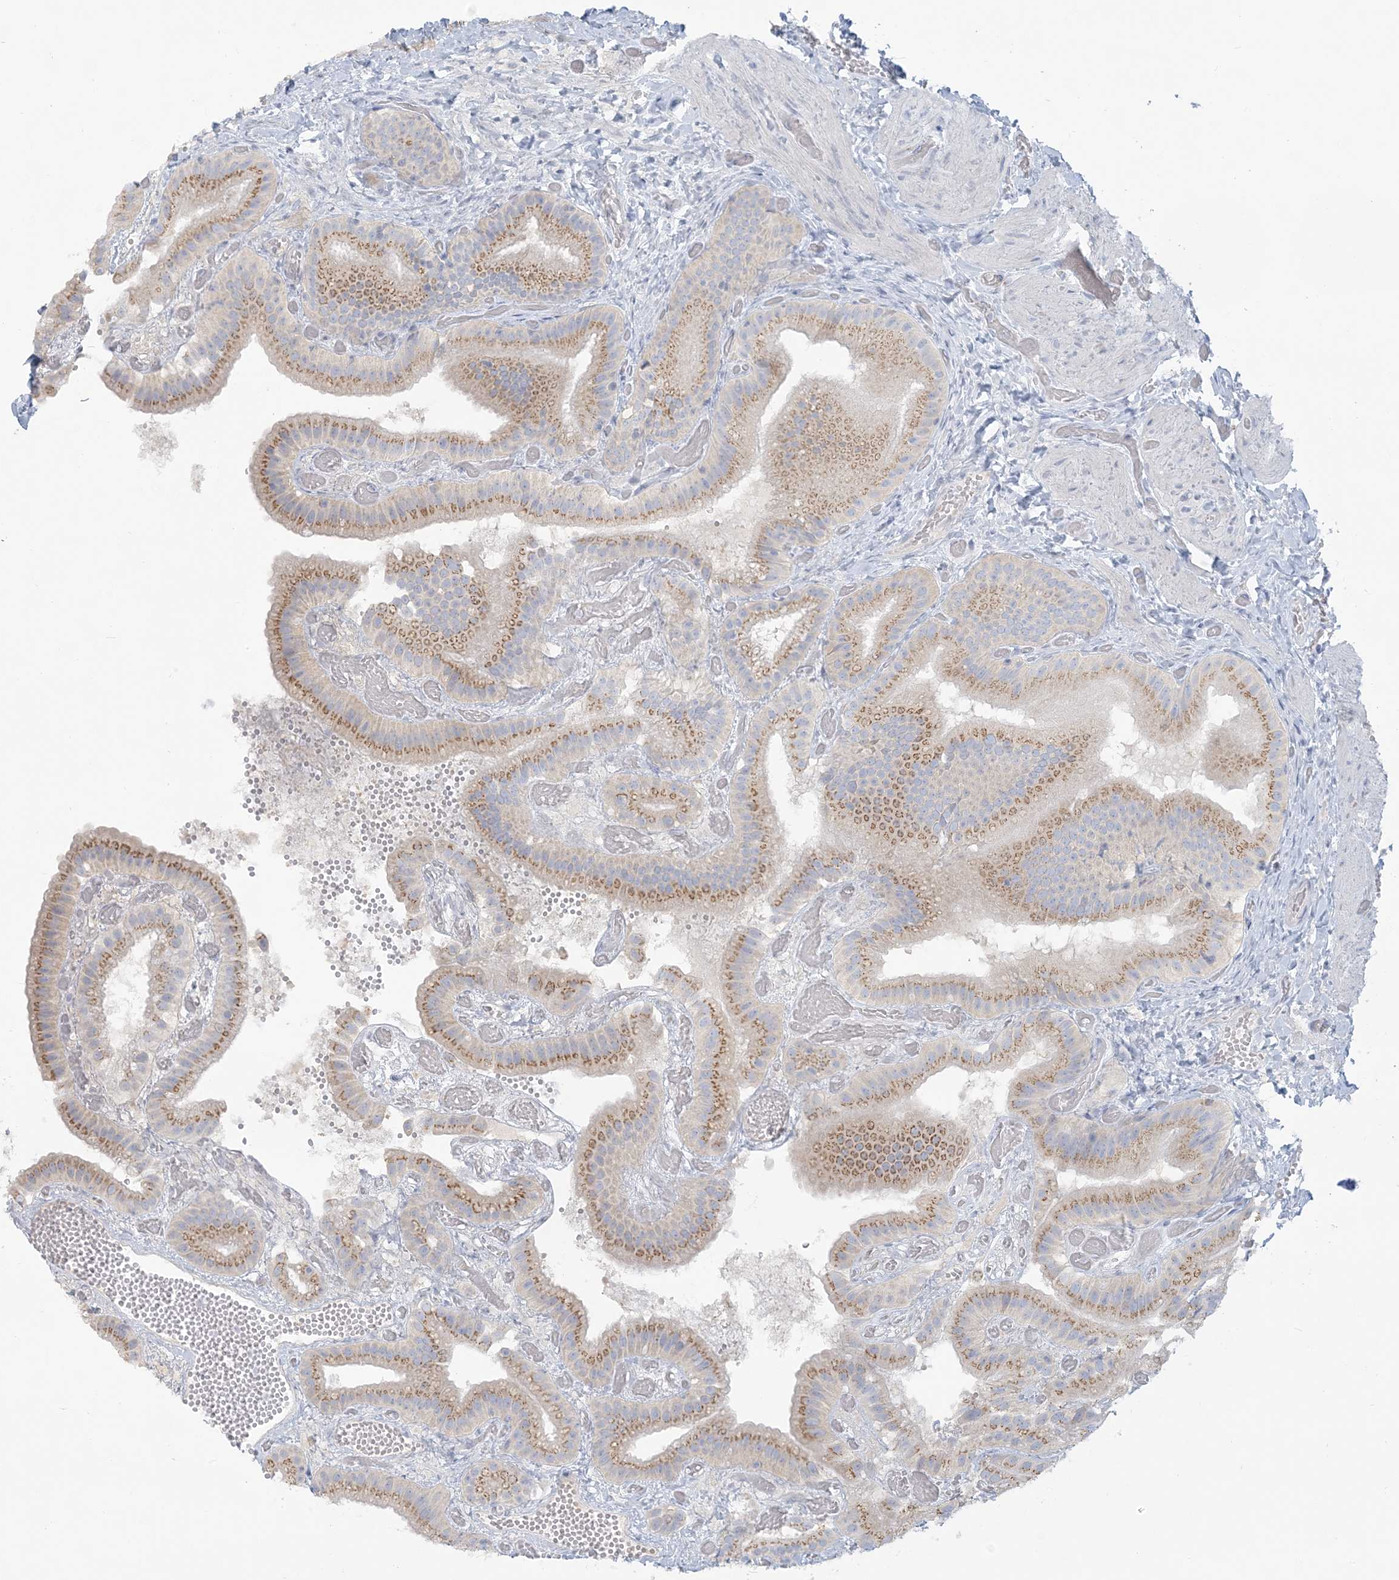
{"staining": {"intensity": "moderate", "quantity": ">75%", "location": "cytoplasmic/membranous"}, "tissue": "gallbladder", "cell_type": "Glandular cells", "image_type": "normal", "snomed": [{"axis": "morphology", "description": "Normal tissue, NOS"}, {"axis": "topography", "description": "Gallbladder"}], "caption": "Immunohistochemistry (DAB) staining of unremarkable human gallbladder shows moderate cytoplasmic/membranous protein positivity in about >75% of glandular cells.", "gene": "SCML1", "patient": {"sex": "female", "age": 64}}